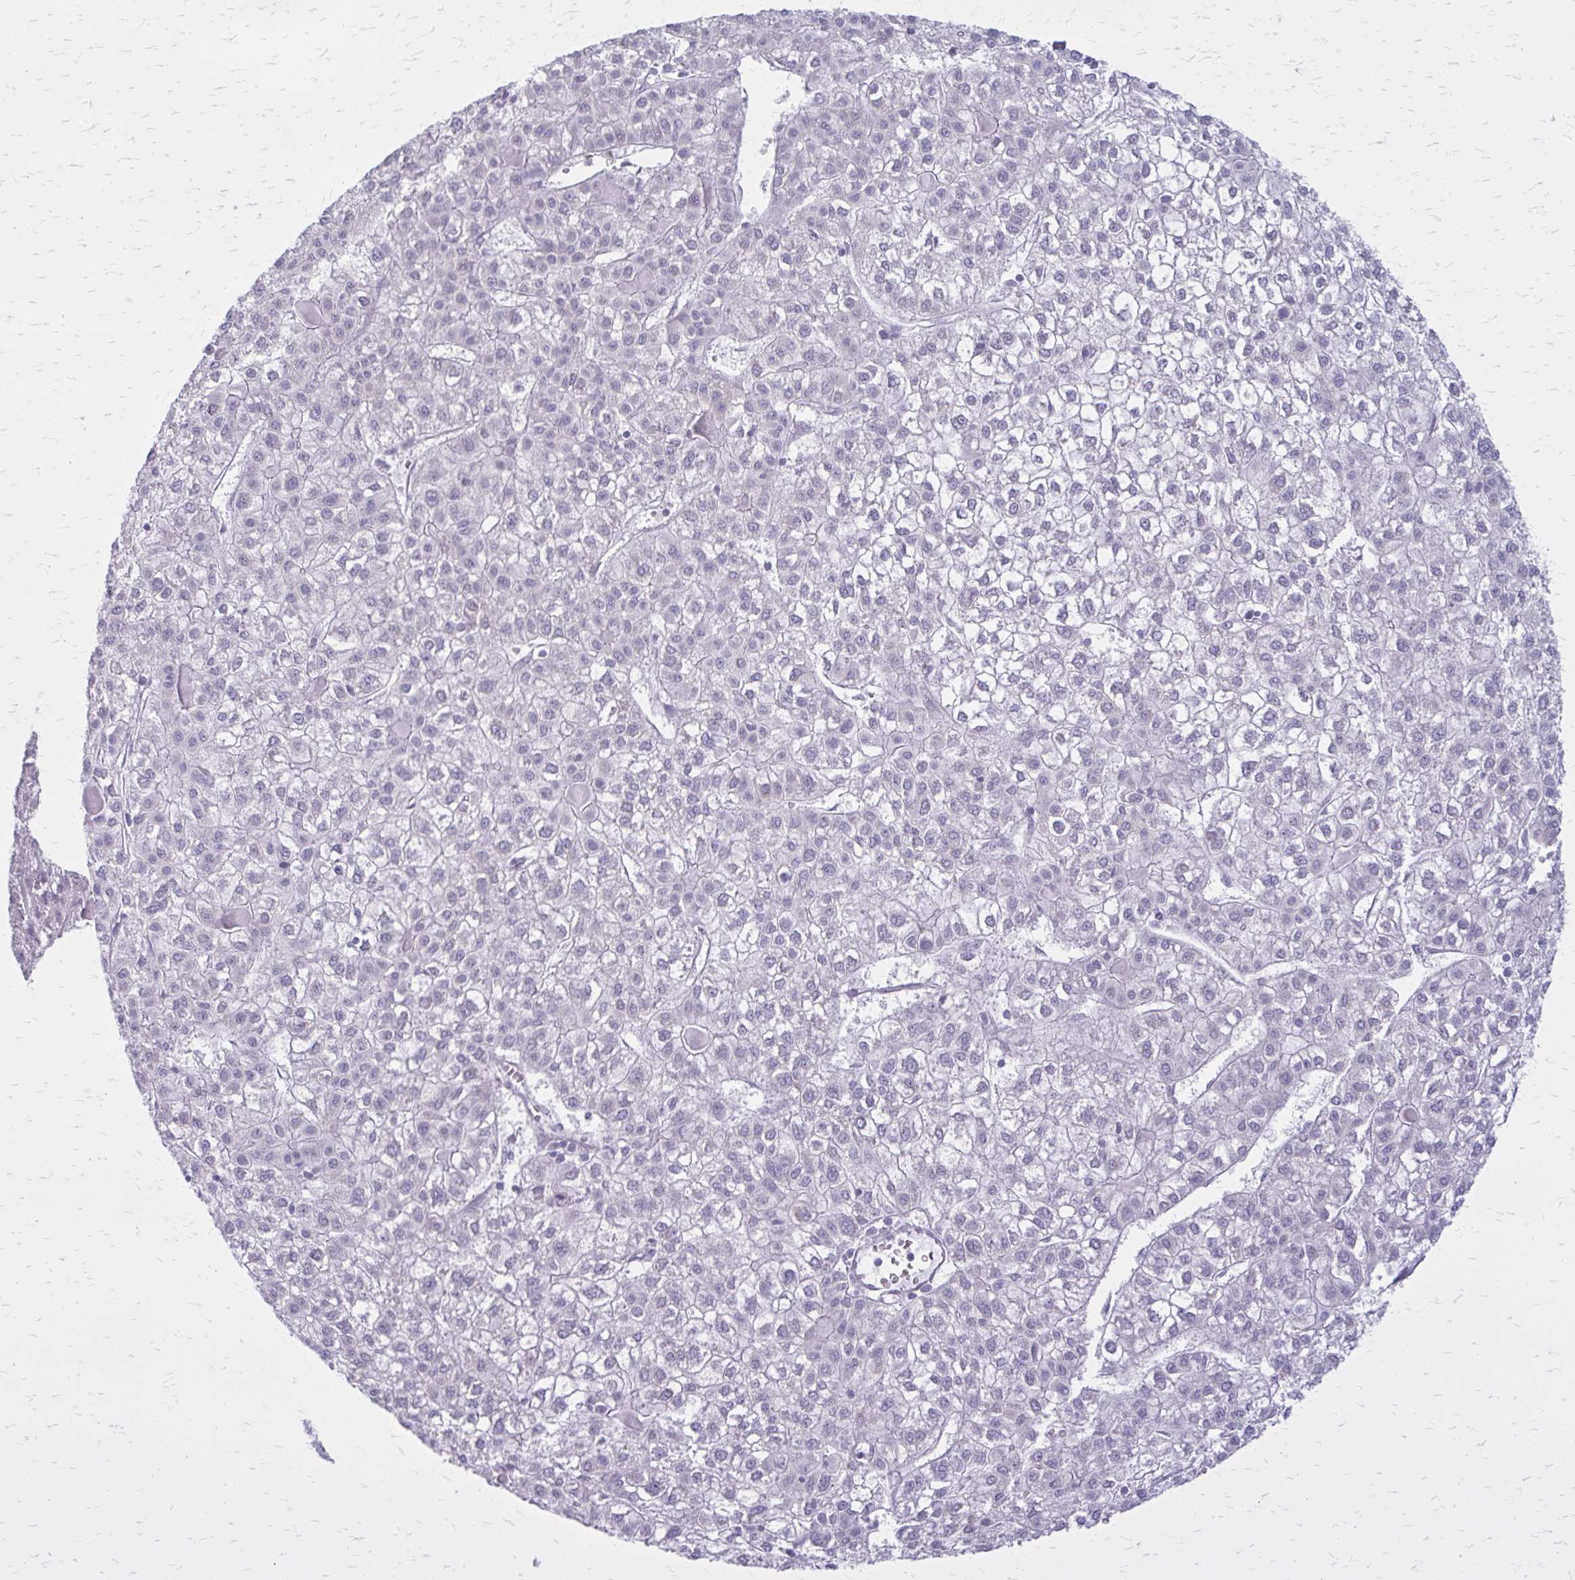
{"staining": {"intensity": "negative", "quantity": "none", "location": "none"}, "tissue": "liver cancer", "cell_type": "Tumor cells", "image_type": "cancer", "snomed": [{"axis": "morphology", "description": "Carcinoma, Hepatocellular, NOS"}, {"axis": "topography", "description": "Liver"}], "caption": "Immunohistochemistry histopathology image of neoplastic tissue: human liver hepatocellular carcinoma stained with DAB (3,3'-diaminobenzidine) demonstrates no significant protein expression in tumor cells.", "gene": "PLCB1", "patient": {"sex": "female", "age": 43}}